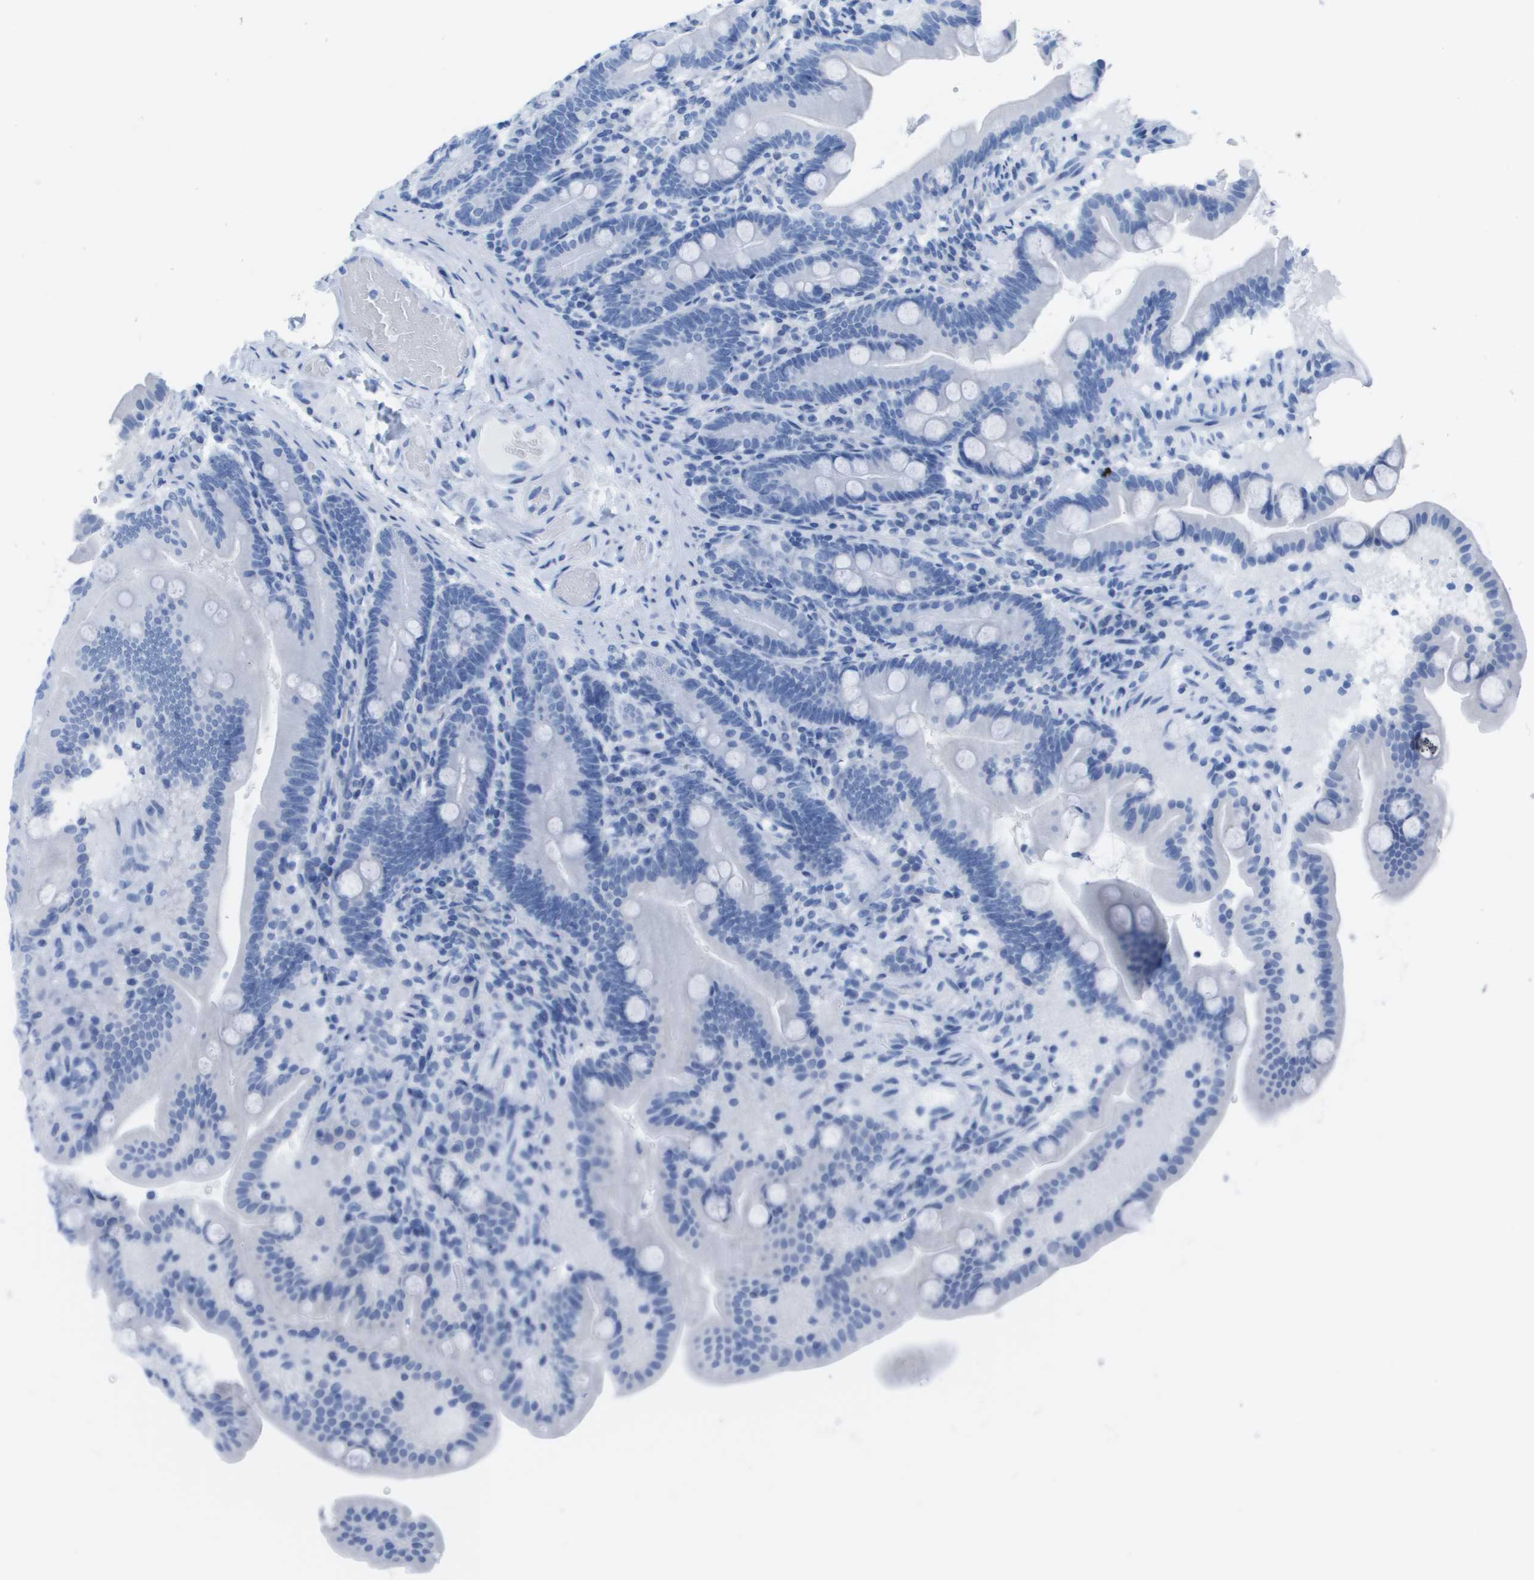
{"staining": {"intensity": "negative", "quantity": "none", "location": "none"}, "tissue": "duodenum", "cell_type": "Glandular cells", "image_type": "normal", "snomed": [{"axis": "morphology", "description": "Normal tissue, NOS"}, {"axis": "topography", "description": "Duodenum"}], "caption": "DAB immunohistochemical staining of unremarkable duodenum reveals no significant staining in glandular cells. (Immunohistochemistry, brightfield microscopy, high magnification).", "gene": "KCNA3", "patient": {"sex": "male", "age": 54}}